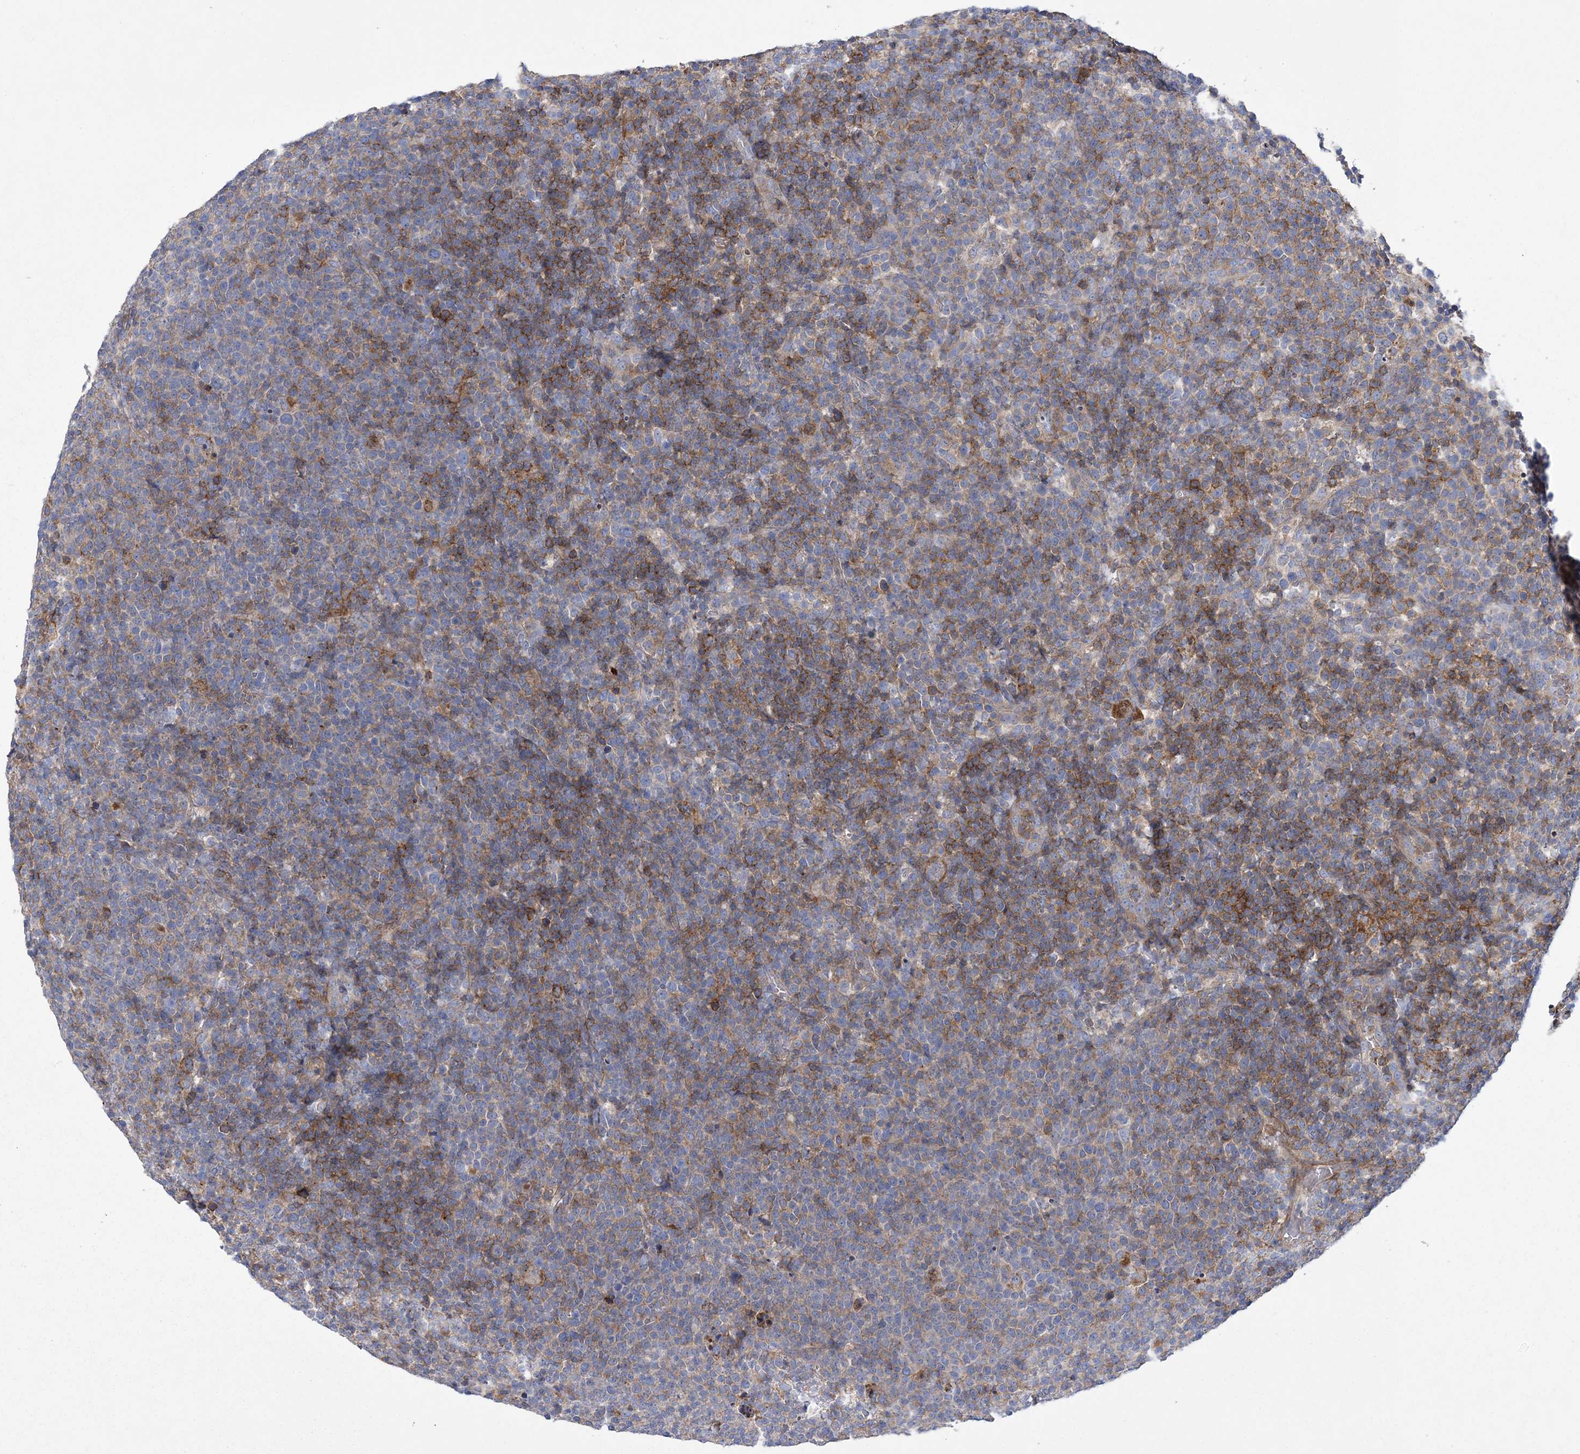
{"staining": {"intensity": "moderate", "quantity": "<25%", "location": "cytoplasmic/membranous"}, "tissue": "lymphoma", "cell_type": "Tumor cells", "image_type": "cancer", "snomed": [{"axis": "morphology", "description": "Malignant lymphoma, non-Hodgkin's type, High grade"}, {"axis": "topography", "description": "Lymph node"}], "caption": "Immunohistochemistry (IHC) histopathology image of malignant lymphoma, non-Hodgkin's type (high-grade) stained for a protein (brown), which reveals low levels of moderate cytoplasmic/membranous positivity in about <25% of tumor cells.", "gene": "ARSJ", "patient": {"sex": "male", "age": 61}}